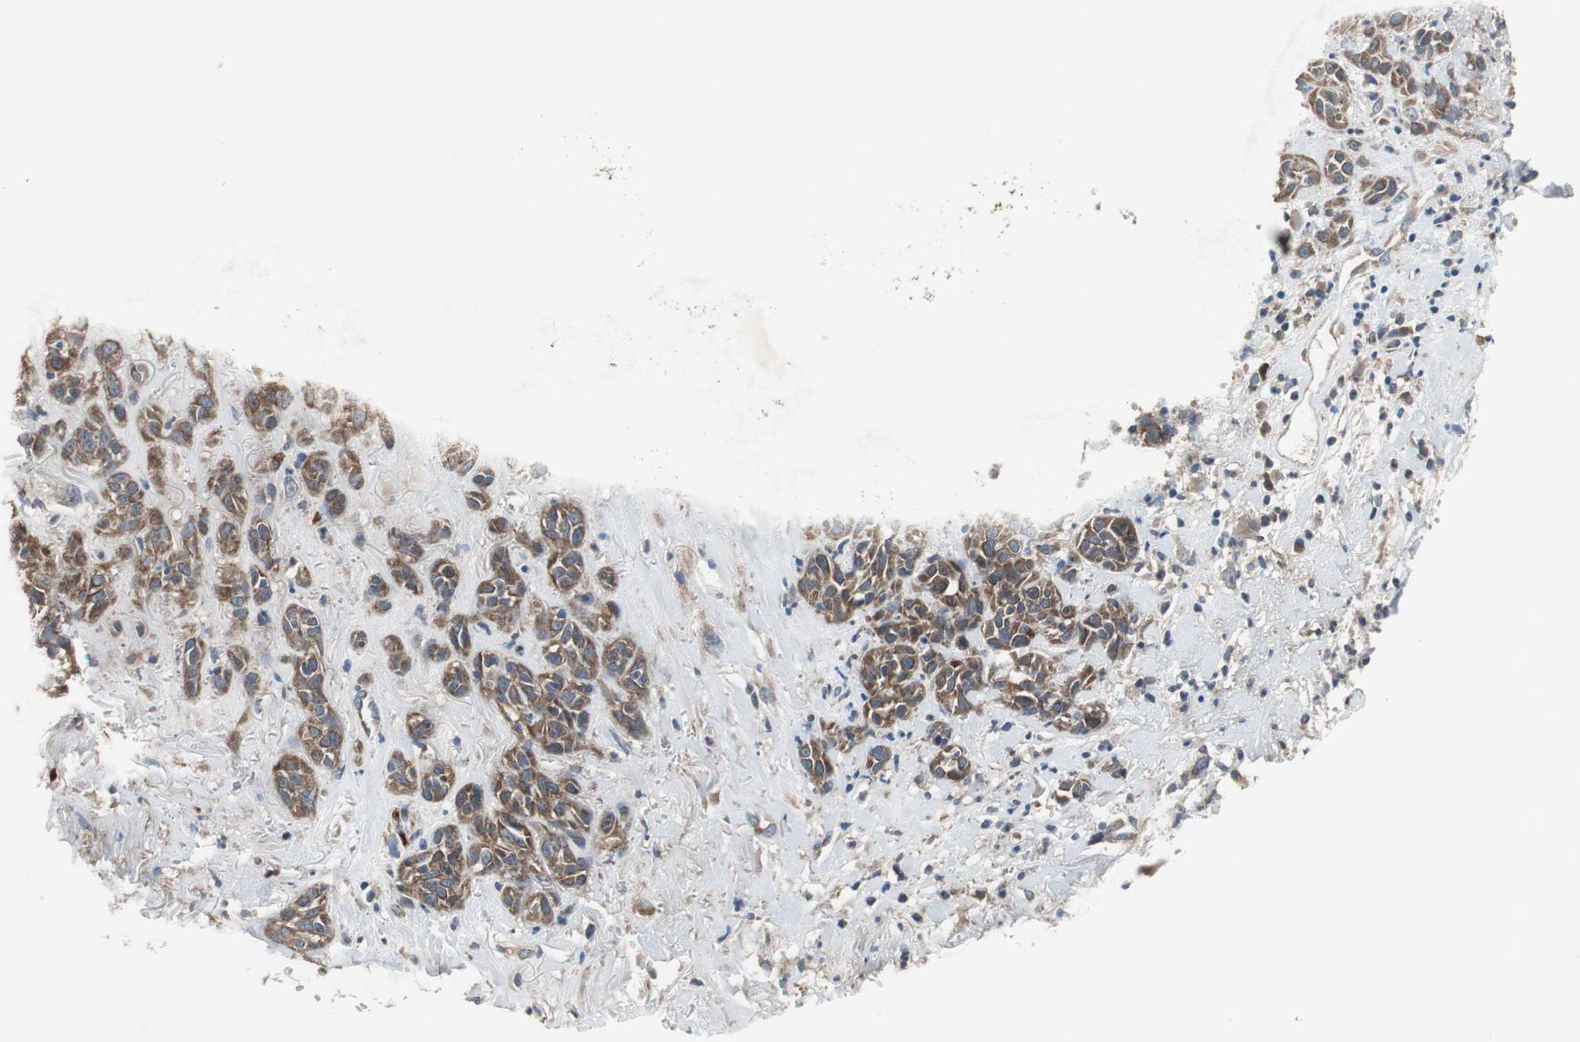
{"staining": {"intensity": "strong", "quantity": ">75%", "location": "cytoplasmic/membranous"}, "tissue": "head and neck cancer", "cell_type": "Tumor cells", "image_type": "cancer", "snomed": [{"axis": "morphology", "description": "Squamous cell carcinoma, NOS"}, {"axis": "topography", "description": "Head-Neck"}], "caption": "Protein expression analysis of head and neck cancer (squamous cell carcinoma) demonstrates strong cytoplasmic/membranous staining in approximately >75% of tumor cells.", "gene": "PI4KB", "patient": {"sex": "male", "age": 62}}